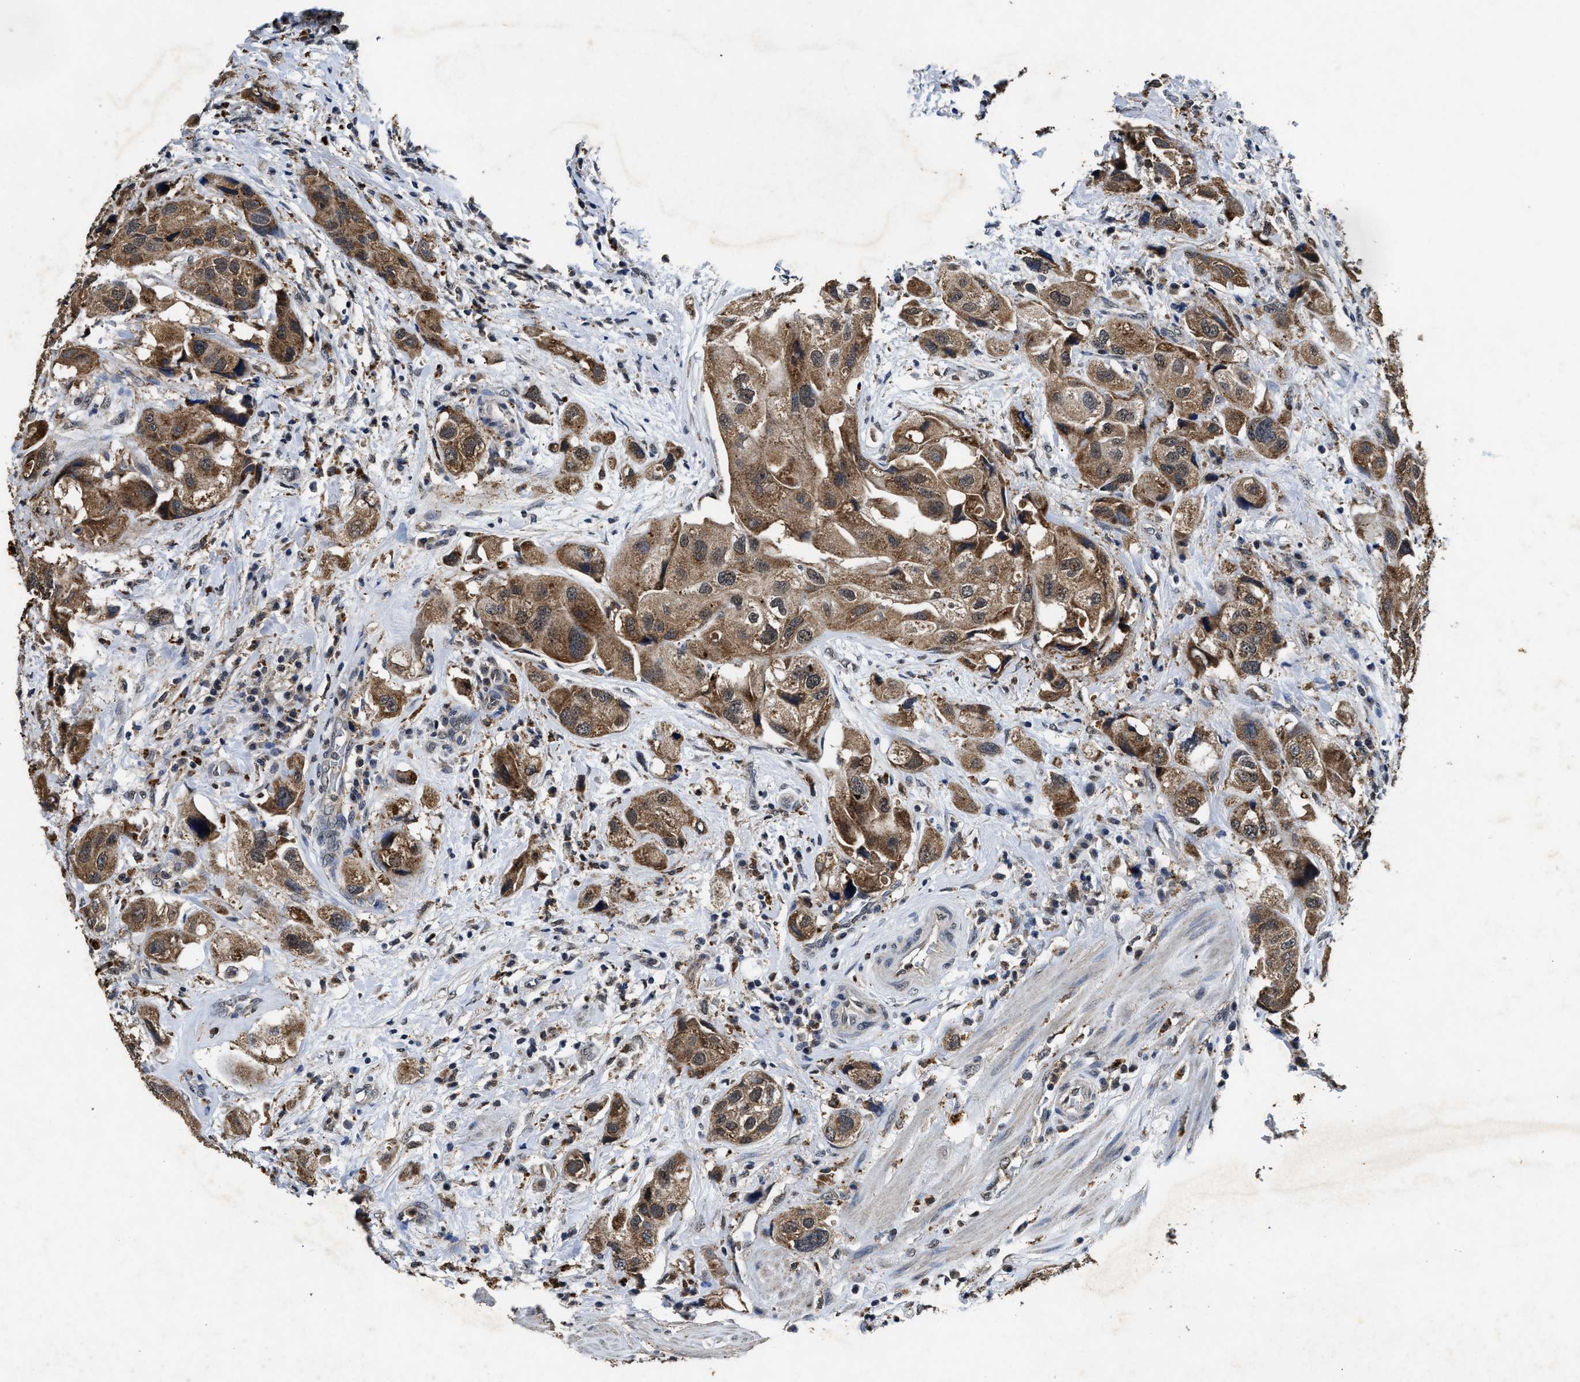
{"staining": {"intensity": "moderate", "quantity": ">75%", "location": "cytoplasmic/membranous"}, "tissue": "urothelial cancer", "cell_type": "Tumor cells", "image_type": "cancer", "snomed": [{"axis": "morphology", "description": "Urothelial carcinoma, High grade"}, {"axis": "topography", "description": "Urinary bladder"}], "caption": "This micrograph shows immunohistochemistry (IHC) staining of urothelial cancer, with medium moderate cytoplasmic/membranous staining in approximately >75% of tumor cells.", "gene": "ACOX1", "patient": {"sex": "female", "age": 64}}